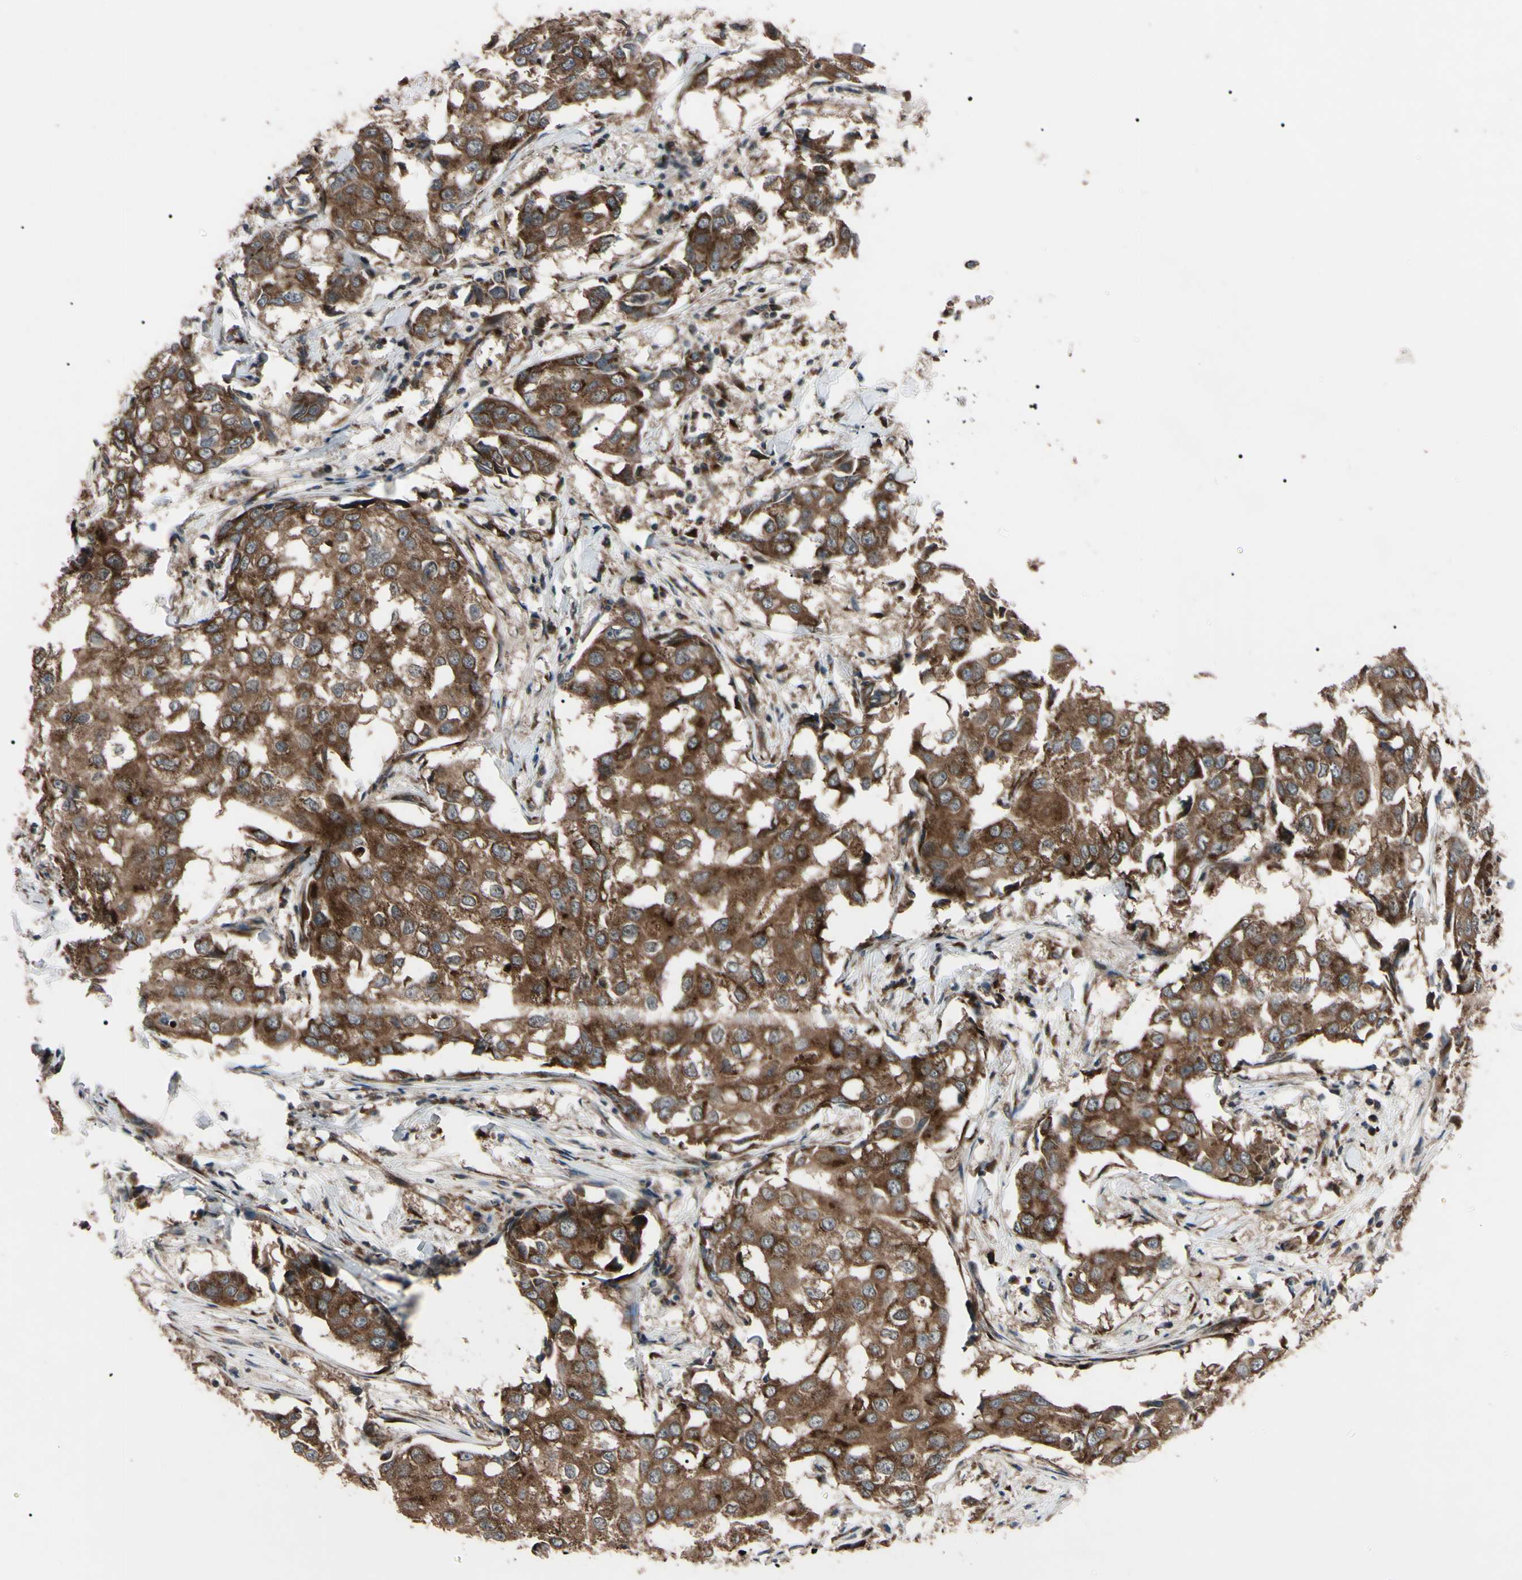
{"staining": {"intensity": "strong", "quantity": ">75%", "location": "cytoplasmic/membranous"}, "tissue": "breast cancer", "cell_type": "Tumor cells", "image_type": "cancer", "snomed": [{"axis": "morphology", "description": "Duct carcinoma"}, {"axis": "topography", "description": "Breast"}], "caption": "Tumor cells demonstrate high levels of strong cytoplasmic/membranous expression in about >75% of cells in human breast invasive ductal carcinoma.", "gene": "GUCY1B1", "patient": {"sex": "female", "age": 27}}